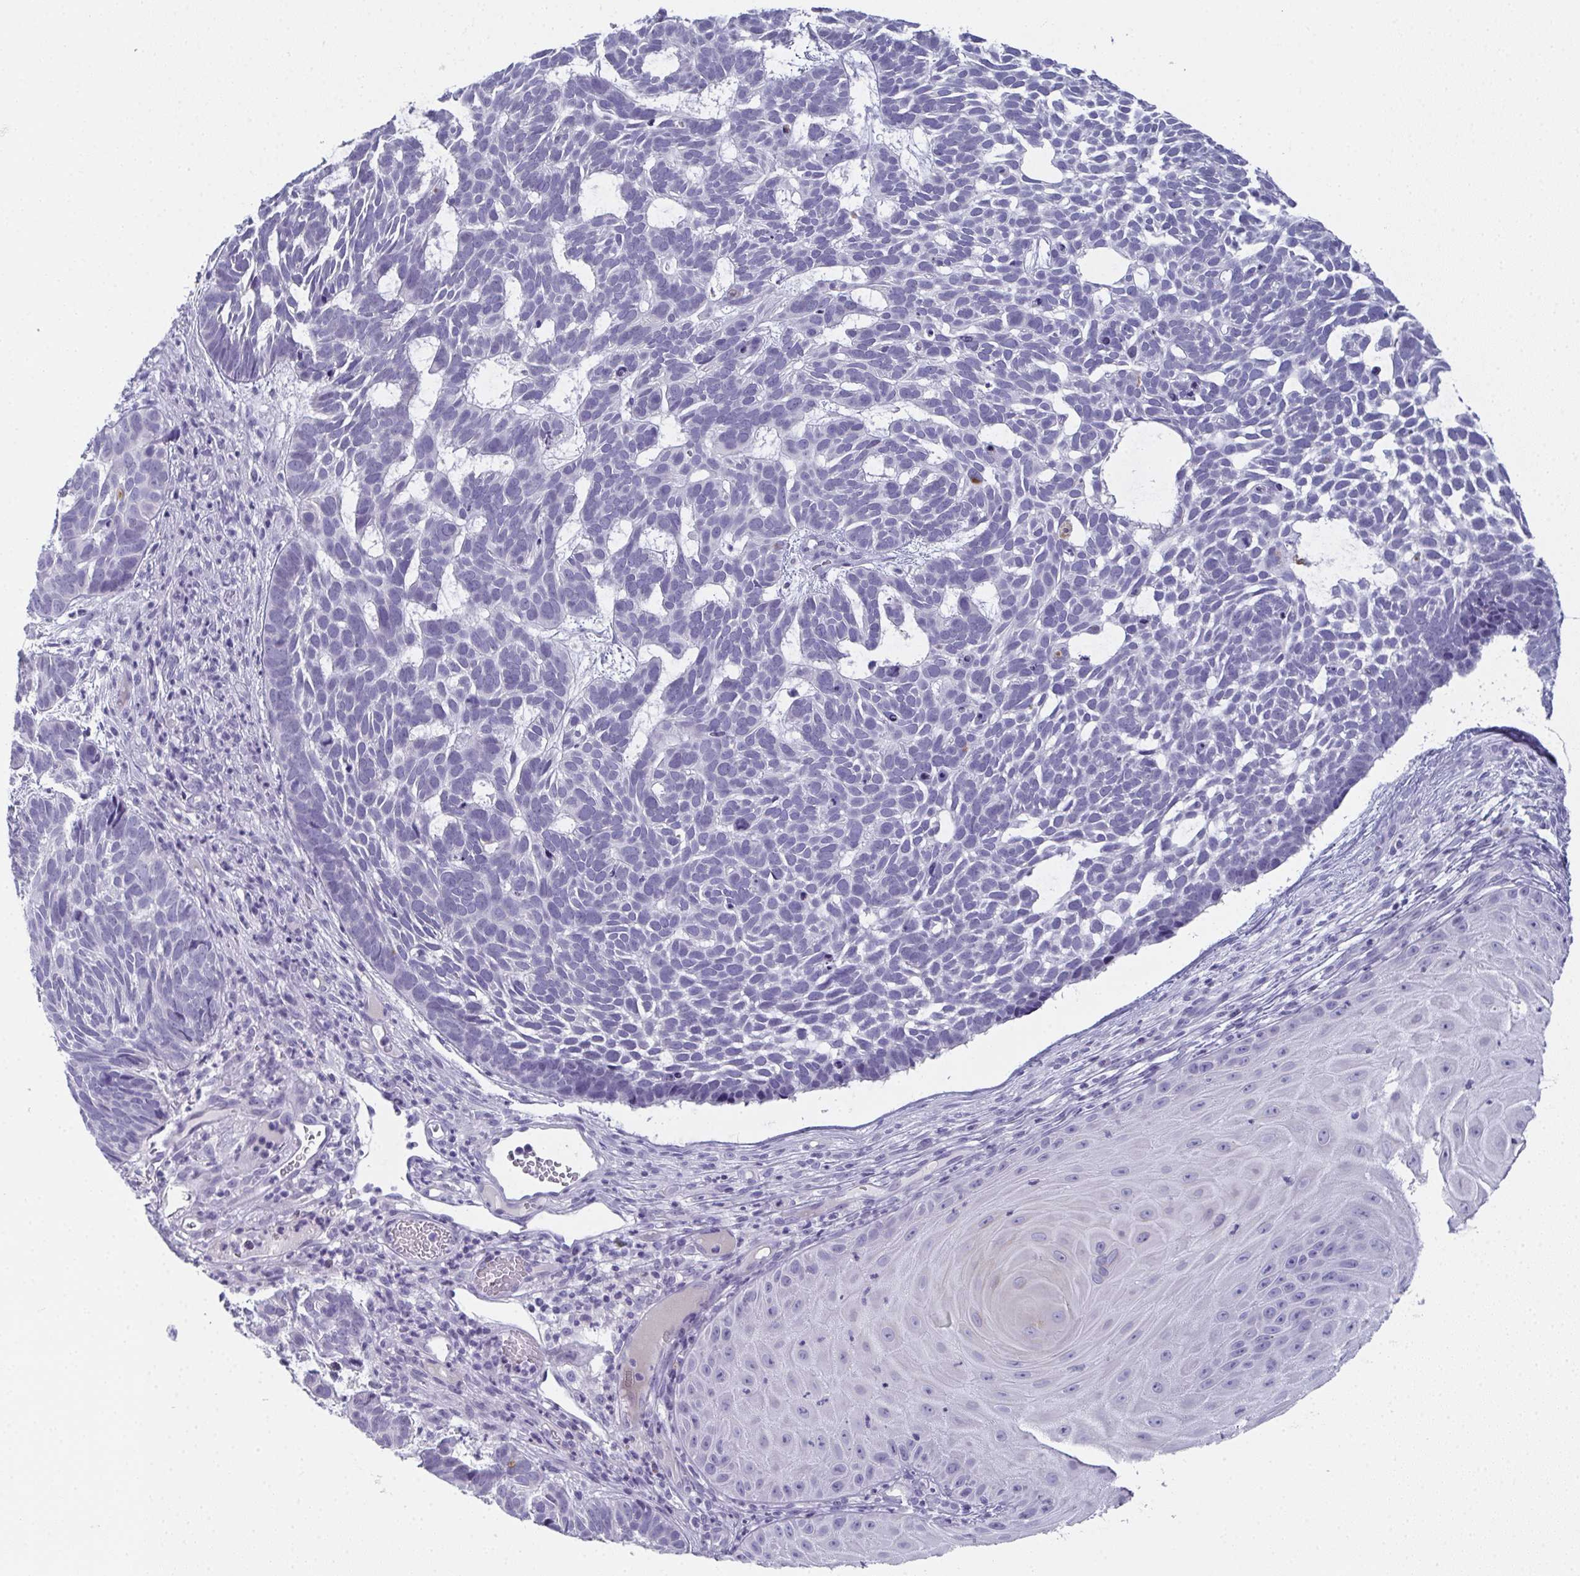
{"staining": {"intensity": "negative", "quantity": "none", "location": "none"}, "tissue": "skin cancer", "cell_type": "Tumor cells", "image_type": "cancer", "snomed": [{"axis": "morphology", "description": "Basal cell carcinoma"}, {"axis": "topography", "description": "Skin"}], "caption": "Immunohistochemistry (IHC) image of skin cancer (basal cell carcinoma) stained for a protein (brown), which reveals no staining in tumor cells.", "gene": "SLC36A2", "patient": {"sex": "male", "age": 78}}